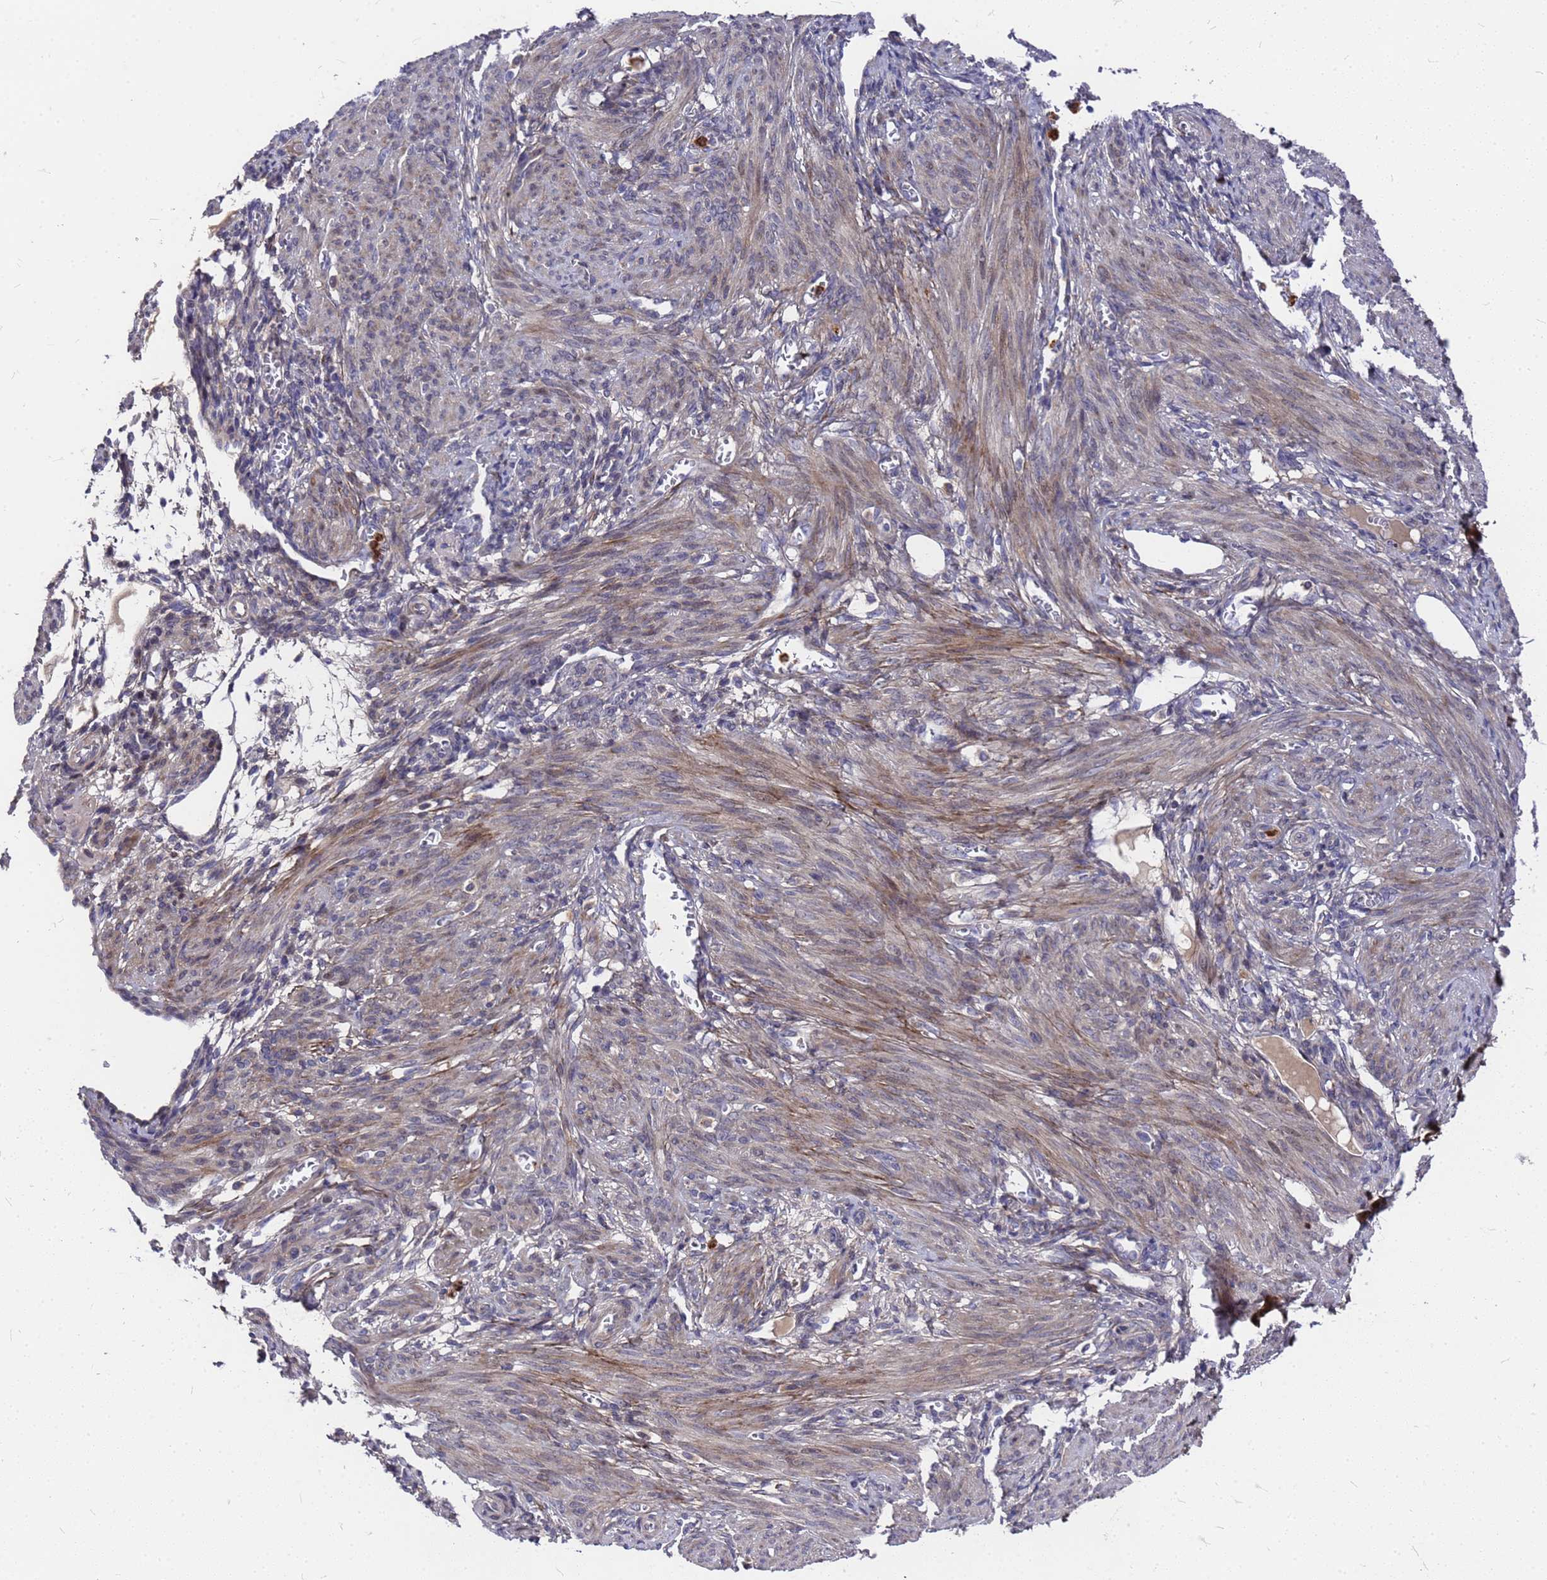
{"staining": {"intensity": "moderate", "quantity": "<25%", "location": "cytoplasmic/membranous"}, "tissue": "smooth muscle", "cell_type": "Smooth muscle cells", "image_type": "normal", "snomed": [{"axis": "morphology", "description": "Normal tissue, NOS"}, {"axis": "topography", "description": "Smooth muscle"}], "caption": "A photomicrograph of smooth muscle stained for a protein shows moderate cytoplasmic/membranous brown staining in smooth muscle cells. Nuclei are stained in blue.", "gene": "ZNF717", "patient": {"sex": "female", "age": 39}}